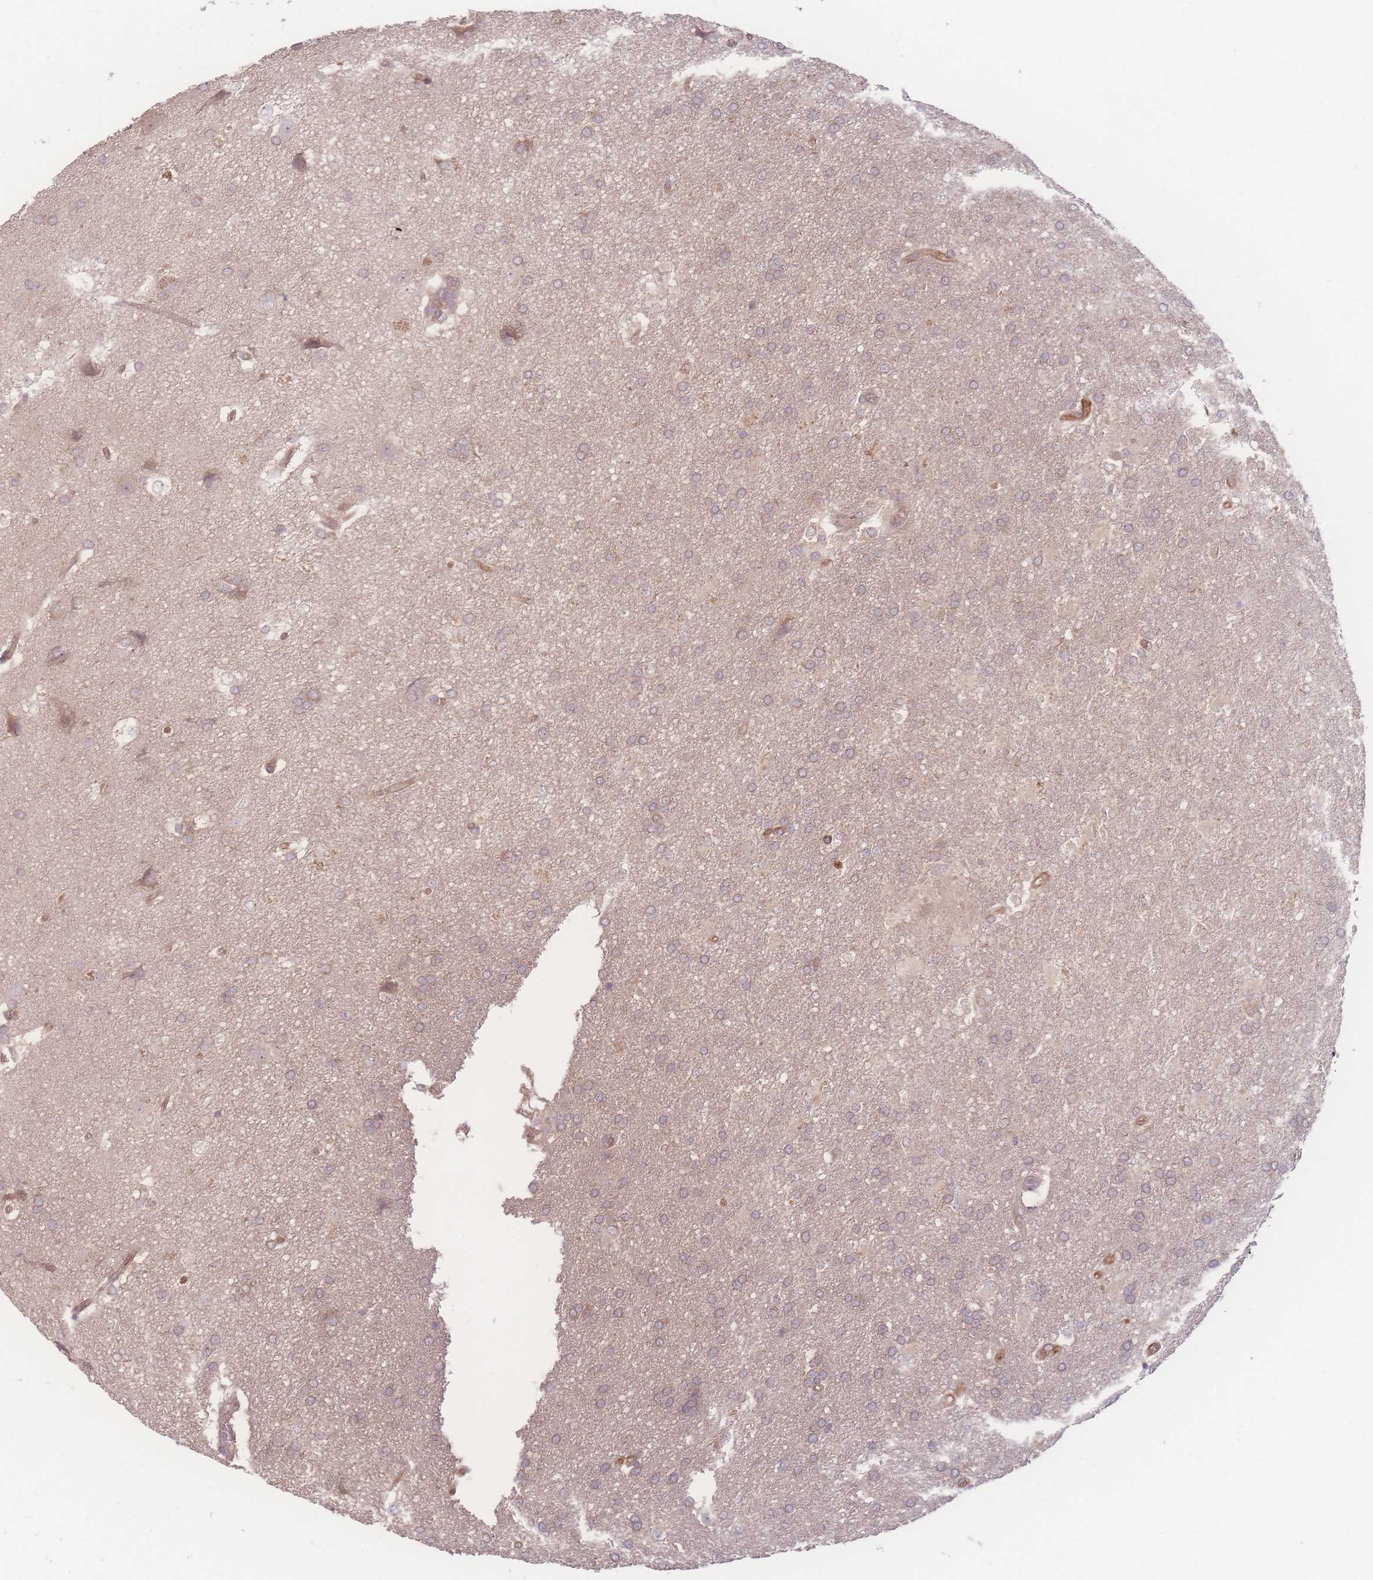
{"staining": {"intensity": "weak", "quantity": ">75%", "location": "cytoplasmic/membranous"}, "tissue": "glioma", "cell_type": "Tumor cells", "image_type": "cancer", "snomed": [{"axis": "morphology", "description": "Glioma, malignant, Low grade"}, {"axis": "topography", "description": "Brain"}], "caption": "An immunohistochemistry (IHC) image of tumor tissue is shown. Protein staining in brown highlights weak cytoplasmic/membranous positivity in low-grade glioma (malignant) within tumor cells. (IHC, brightfield microscopy, high magnification).", "gene": "INSR", "patient": {"sex": "male", "age": 66}}